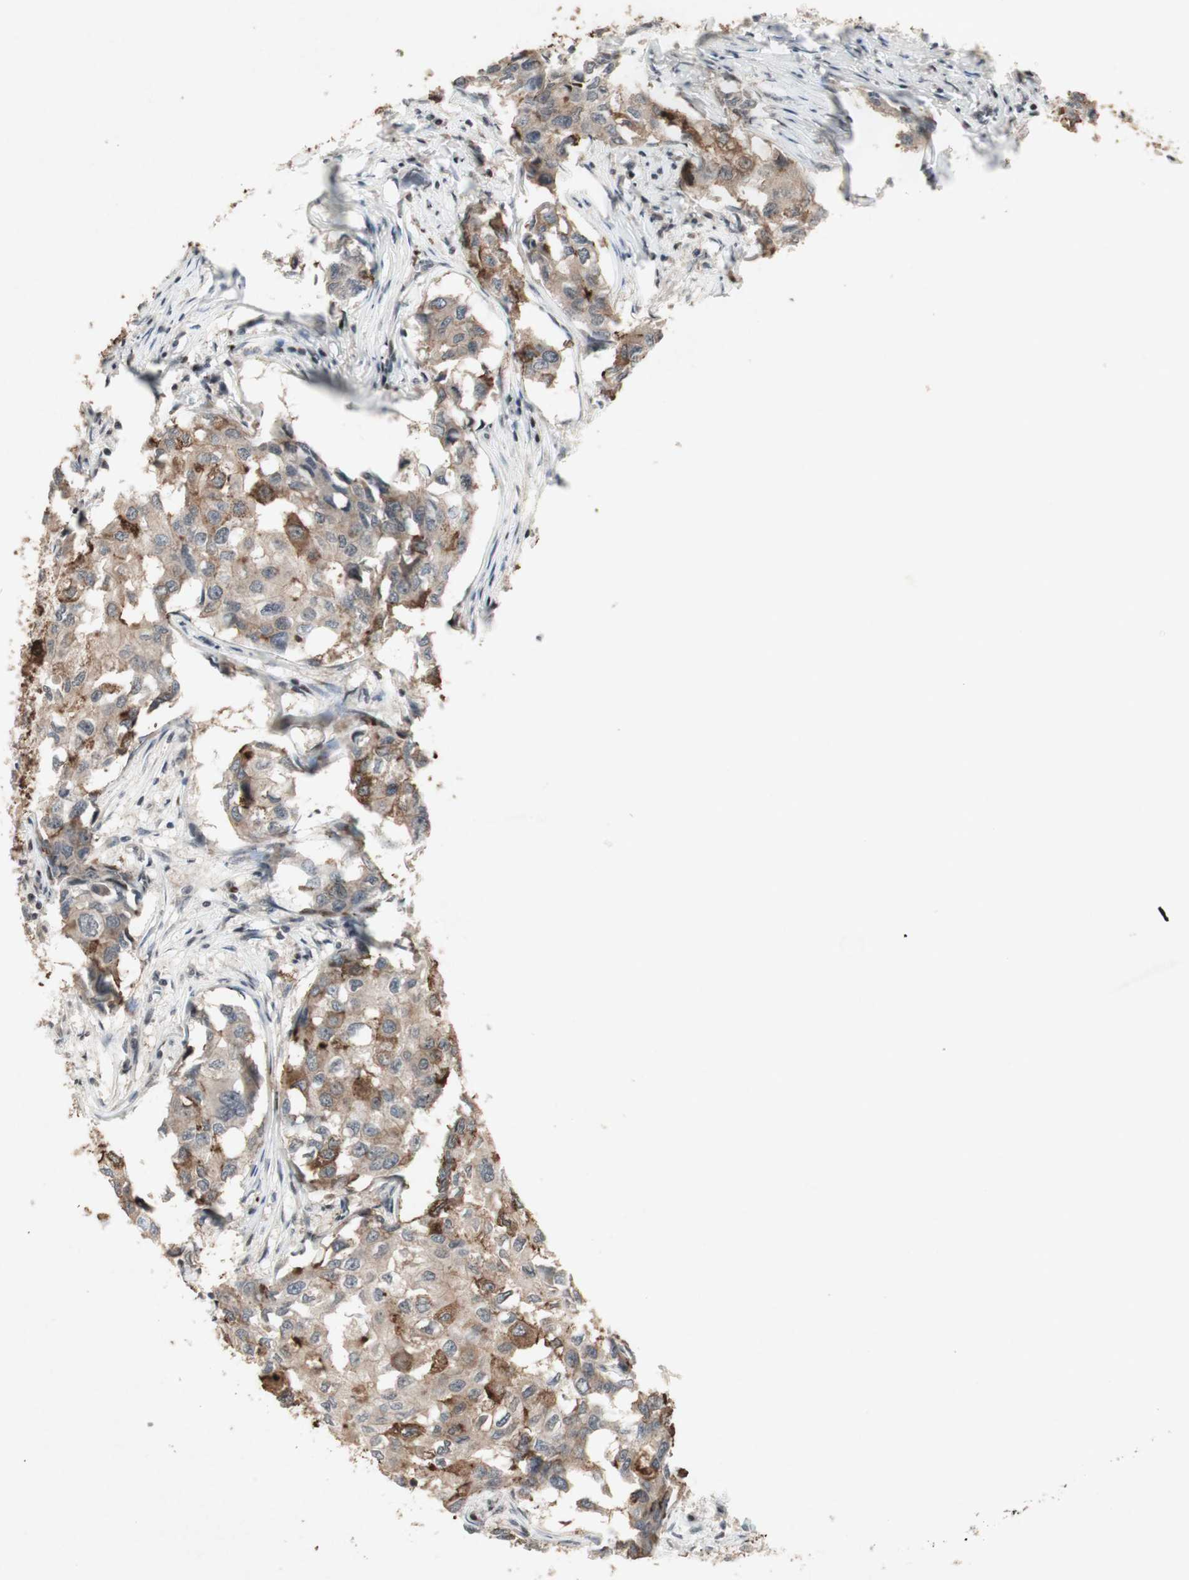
{"staining": {"intensity": "moderate", "quantity": "25%-75%", "location": "cytoplasmic/membranous"}, "tissue": "breast cancer", "cell_type": "Tumor cells", "image_type": "cancer", "snomed": [{"axis": "morphology", "description": "Duct carcinoma"}, {"axis": "topography", "description": "Breast"}], "caption": "Immunohistochemical staining of human invasive ductal carcinoma (breast) displays medium levels of moderate cytoplasmic/membranous protein positivity in about 25%-75% of tumor cells. The staining is performed using DAB (3,3'-diaminobenzidine) brown chromogen to label protein expression. The nuclei are counter-stained blue using hematoxylin.", "gene": "PLXNA1", "patient": {"sex": "female", "age": 27}}